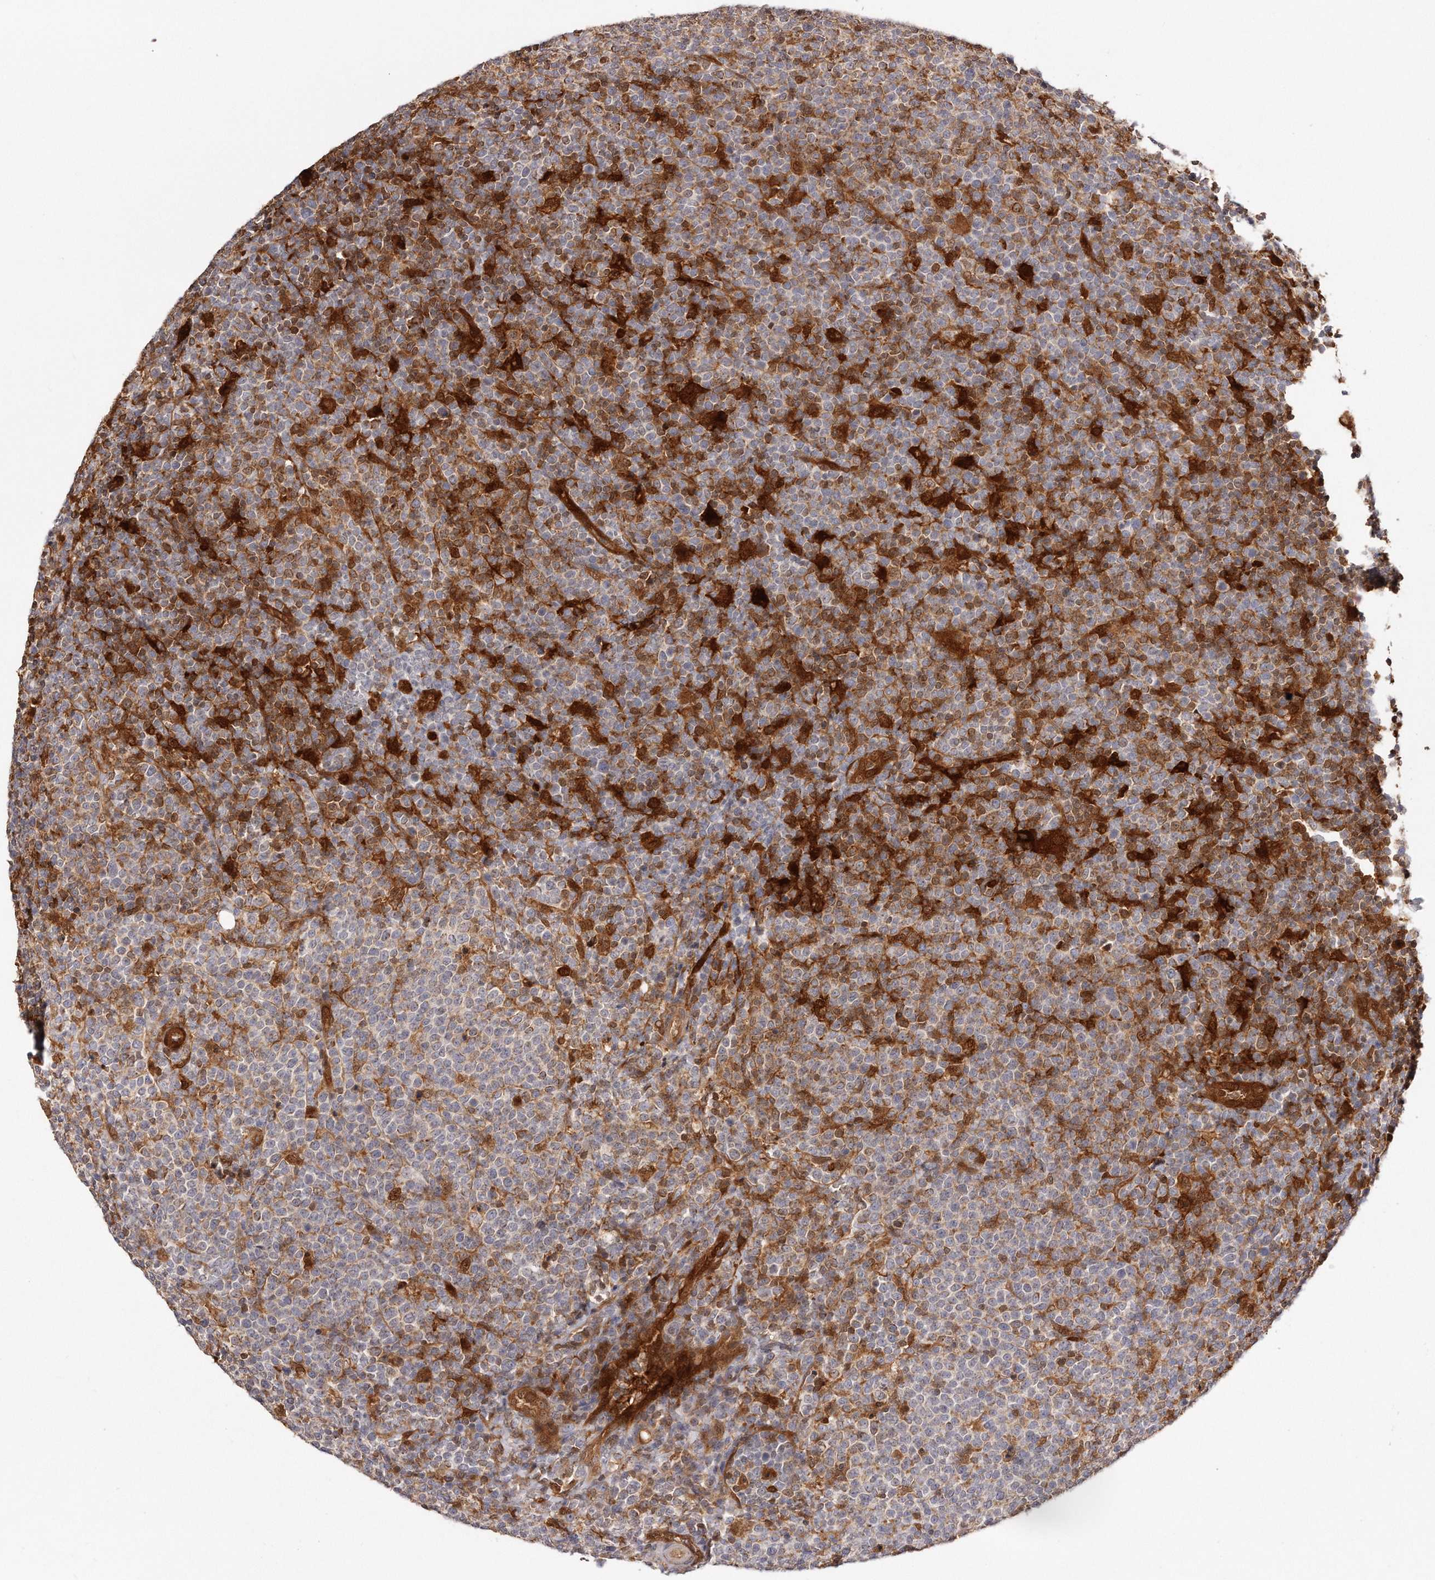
{"staining": {"intensity": "moderate", "quantity": "25%-75%", "location": "cytoplasmic/membranous,nuclear"}, "tissue": "lymphoma", "cell_type": "Tumor cells", "image_type": "cancer", "snomed": [{"axis": "morphology", "description": "Malignant lymphoma, non-Hodgkin's type, High grade"}, {"axis": "topography", "description": "Lymph node"}], "caption": "Moderate cytoplasmic/membranous and nuclear protein expression is seen in approximately 25%-75% of tumor cells in lymphoma. (Brightfield microscopy of DAB IHC at high magnification).", "gene": "GBP4", "patient": {"sex": "male", "age": 61}}